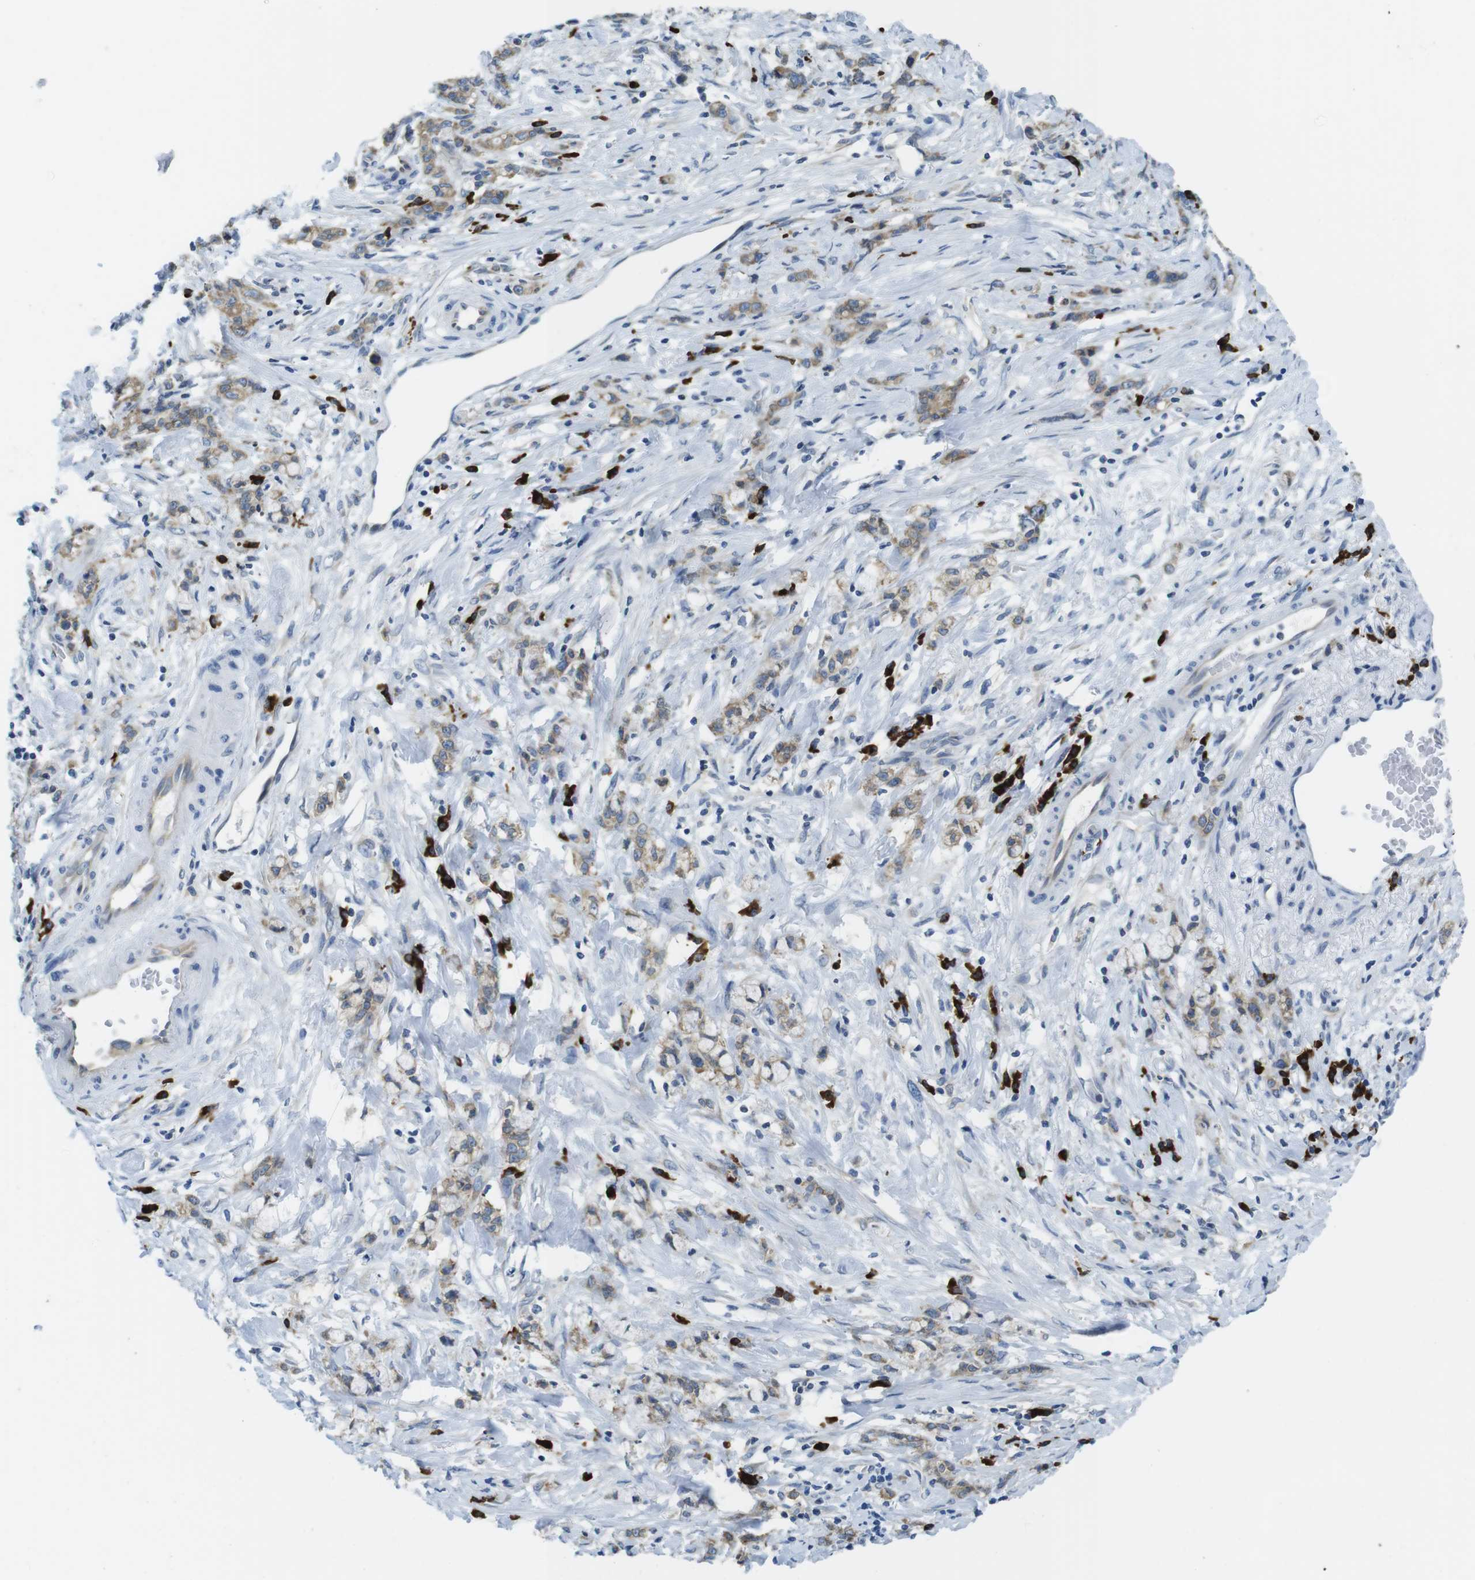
{"staining": {"intensity": "weak", "quantity": ">75%", "location": "cytoplasmic/membranous"}, "tissue": "stomach cancer", "cell_type": "Tumor cells", "image_type": "cancer", "snomed": [{"axis": "morphology", "description": "Adenocarcinoma, NOS"}, {"axis": "topography", "description": "Stomach, lower"}], "caption": "About >75% of tumor cells in human stomach cancer (adenocarcinoma) display weak cytoplasmic/membranous protein positivity as visualized by brown immunohistochemical staining.", "gene": "CLPTM1L", "patient": {"sex": "male", "age": 88}}